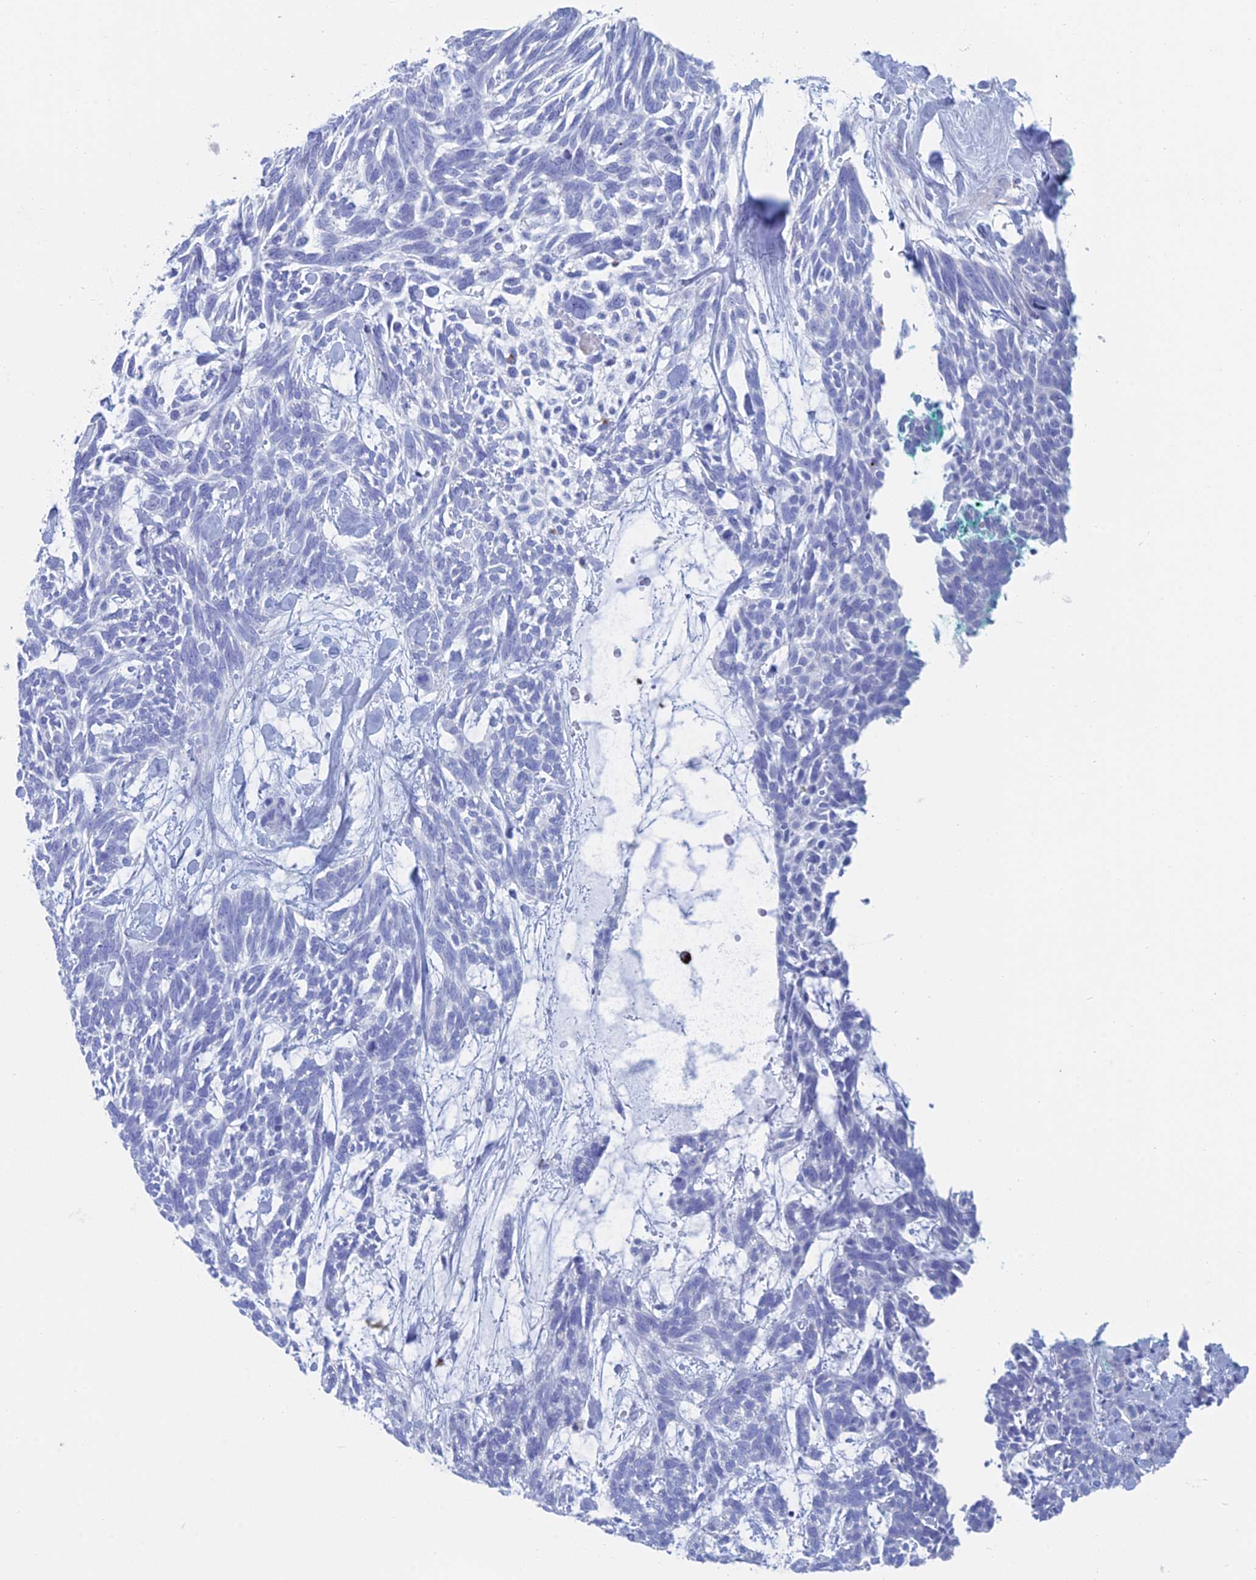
{"staining": {"intensity": "negative", "quantity": "none", "location": "none"}, "tissue": "skin cancer", "cell_type": "Tumor cells", "image_type": "cancer", "snomed": [{"axis": "morphology", "description": "Basal cell carcinoma"}, {"axis": "topography", "description": "Skin"}], "caption": "Photomicrograph shows no protein staining in tumor cells of skin cancer tissue.", "gene": "ALMS1", "patient": {"sex": "male", "age": 88}}